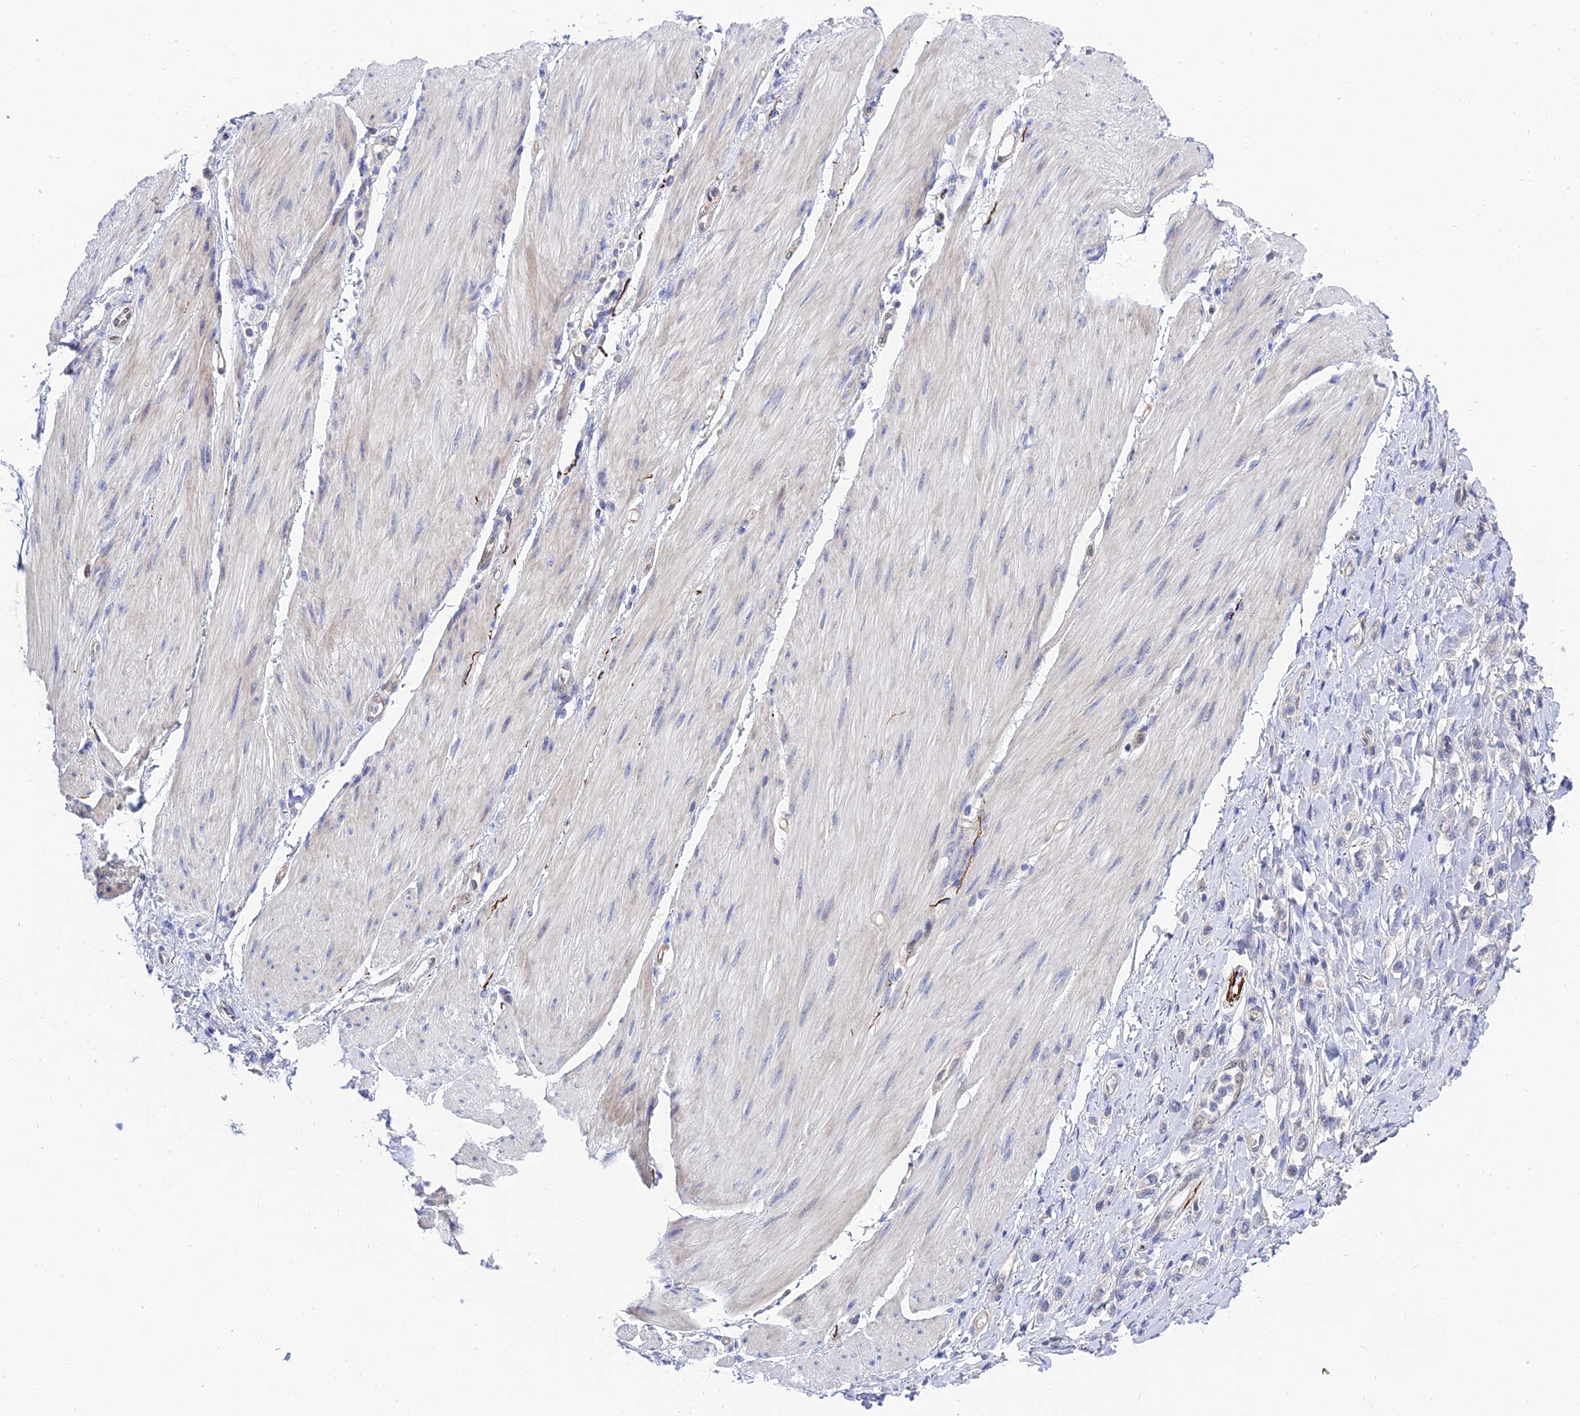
{"staining": {"intensity": "negative", "quantity": "none", "location": "none"}, "tissue": "stomach cancer", "cell_type": "Tumor cells", "image_type": "cancer", "snomed": [{"axis": "morphology", "description": "Adenocarcinoma, NOS"}, {"axis": "topography", "description": "Stomach"}], "caption": "This is an immunohistochemistry micrograph of human adenocarcinoma (stomach). There is no positivity in tumor cells.", "gene": "APOBEC3H", "patient": {"sex": "female", "age": 65}}